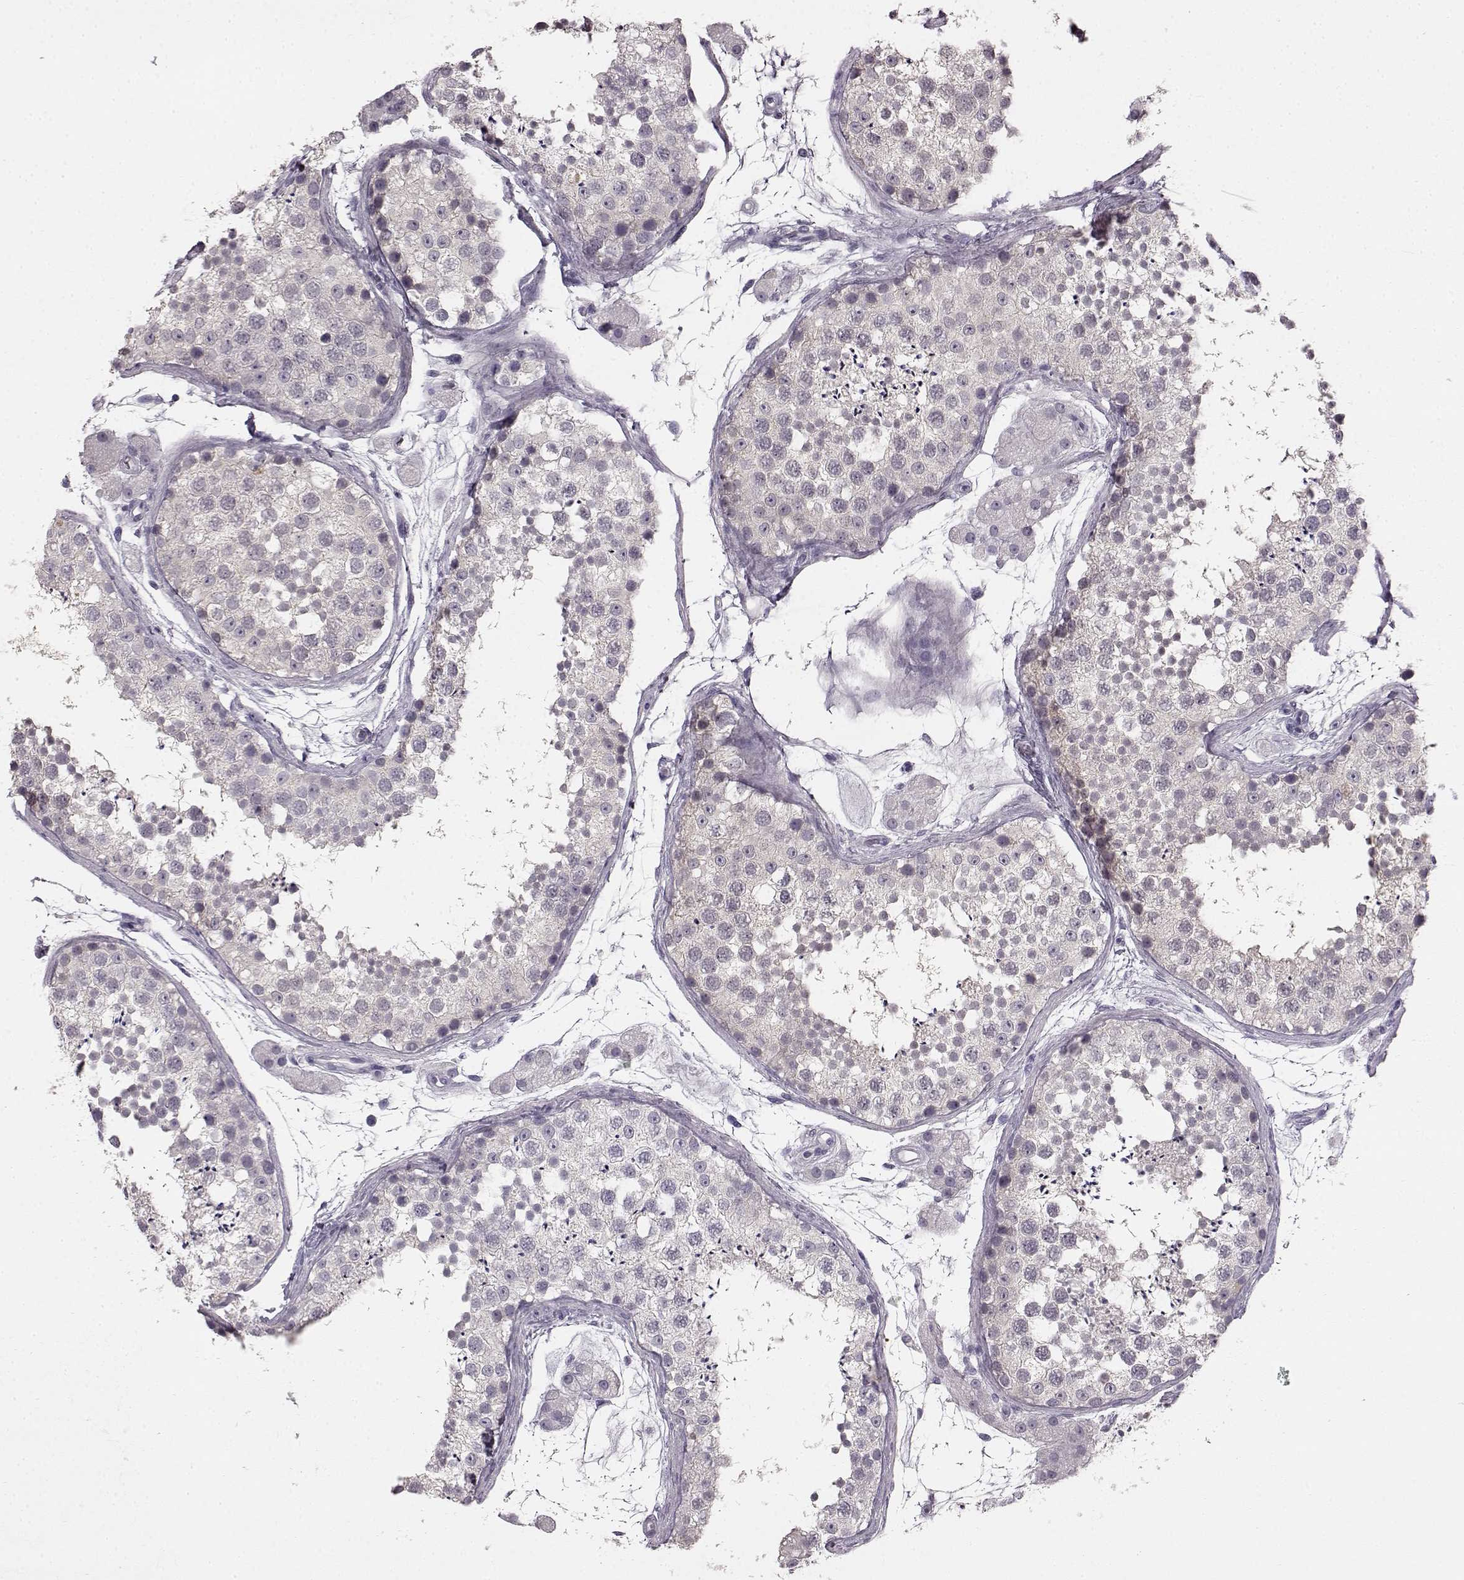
{"staining": {"intensity": "negative", "quantity": "none", "location": "none"}, "tissue": "testis", "cell_type": "Cells in seminiferous ducts", "image_type": "normal", "snomed": [{"axis": "morphology", "description": "Normal tissue, NOS"}, {"axis": "topography", "description": "Testis"}], "caption": "Cells in seminiferous ducts are negative for brown protein staining in normal testis. (DAB immunohistochemistry, high magnification).", "gene": "KRT81", "patient": {"sex": "male", "age": 41}}